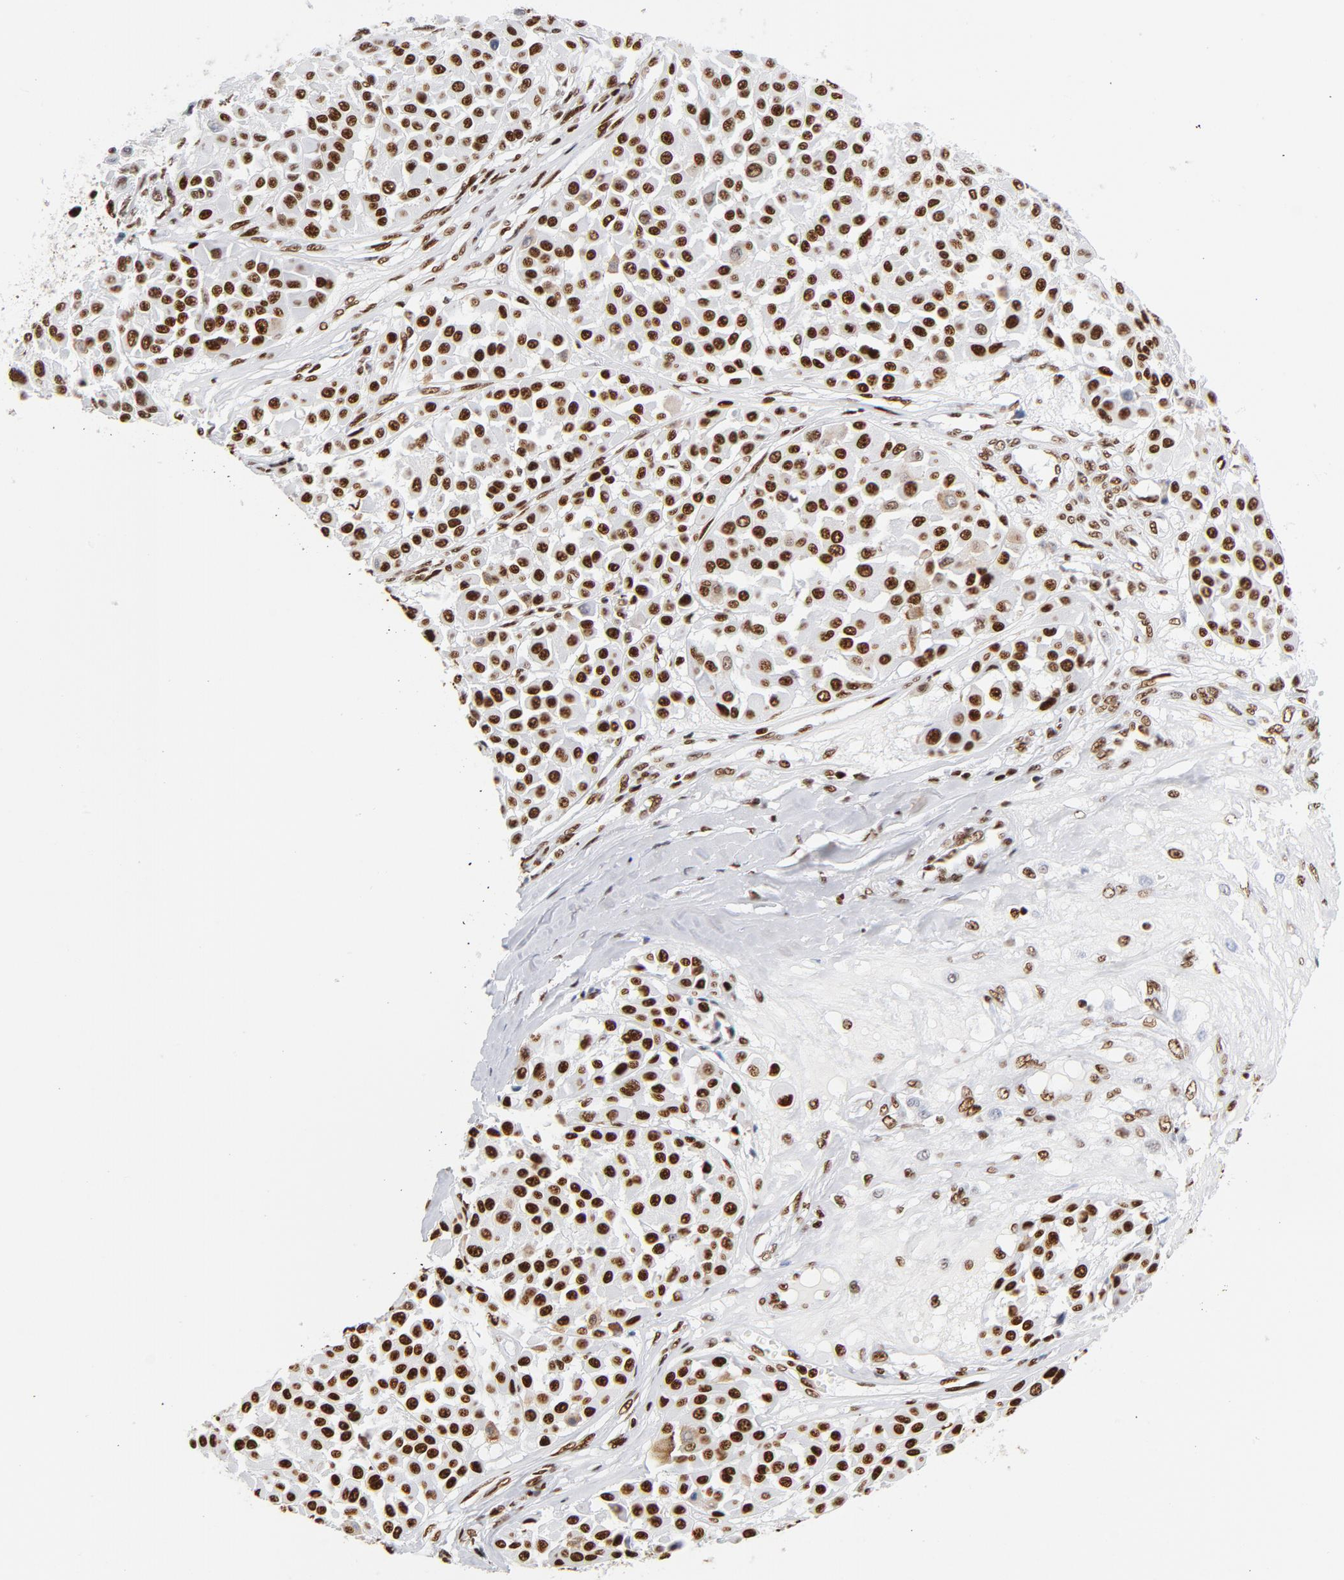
{"staining": {"intensity": "strong", "quantity": ">75%", "location": "nuclear"}, "tissue": "melanoma", "cell_type": "Tumor cells", "image_type": "cancer", "snomed": [{"axis": "morphology", "description": "Malignant melanoma, Metastatic site"}, {"axis": "topography", "description": "Soft tissue"}], "caption": "This micrograph shows malignant melanoma (metastatic site) stained with immunohistochemistry to label a protein in brown. The nuclear of tumor cells show strong positivity for the protein. Nuclei are counter-stained blue.", "gene": "XRCC5", "patient": {"sex": "male", "age": 41}}